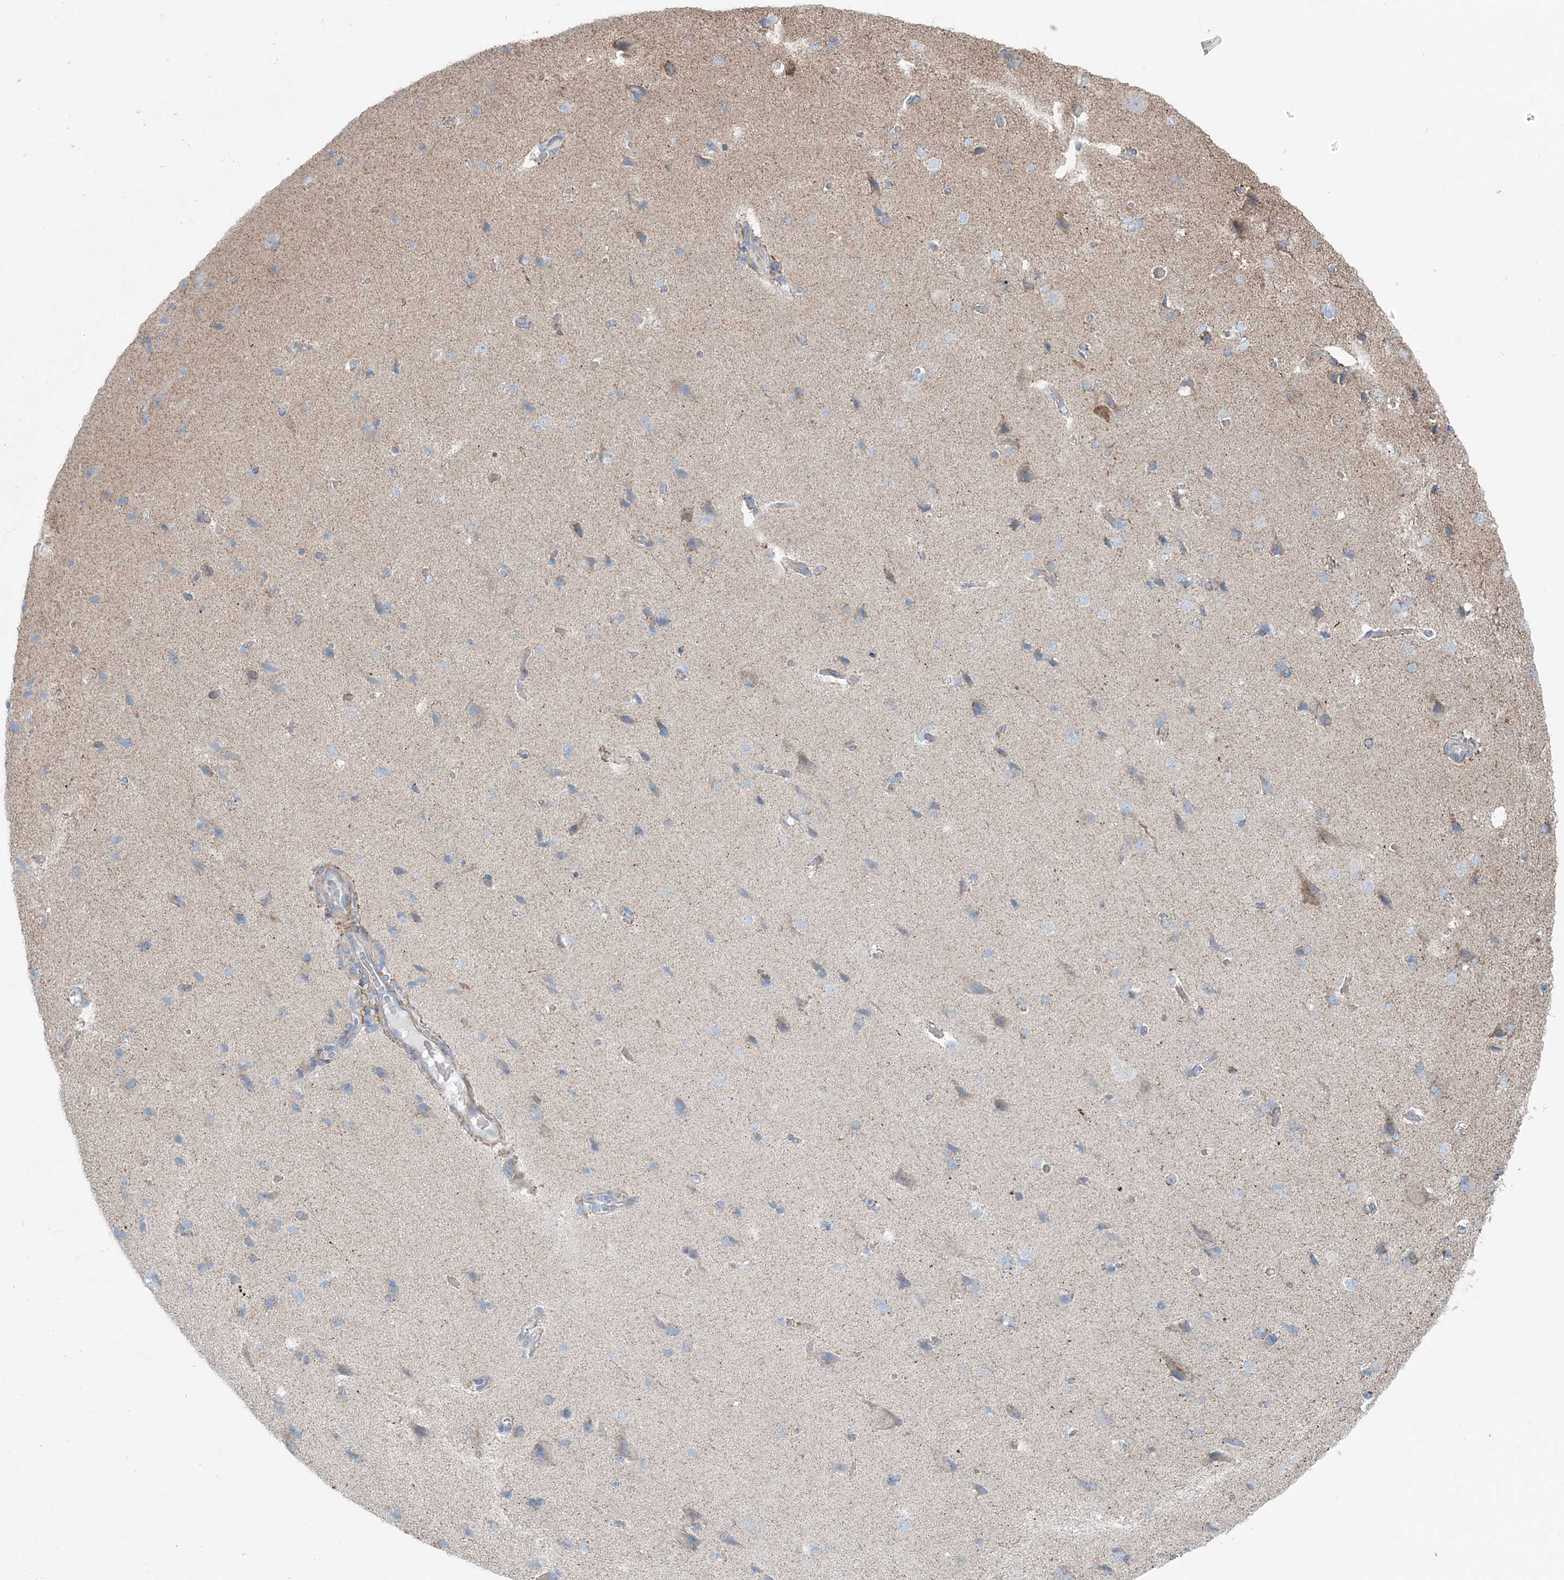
{"staining": {"intensity": "negative", "quantity": "none", "location": "none"}, "tissue": "cerebral cortex", "cell_type": "Endothelial cells", "image_type": "normal", "snomed": [{"axis": "morphology", "description": "Normal tissue, NOS"}, {"axis": "topography", "description": "Cerebral cortex"}], "caption": "Immunohistochemistry (IHC) micrograph of normal human cerebral cortex stained for a protein (brown), which demonstrates no expression in endothelial cells.", "gene": "INTU", "patient": {"sex": "male", "age": 62}}